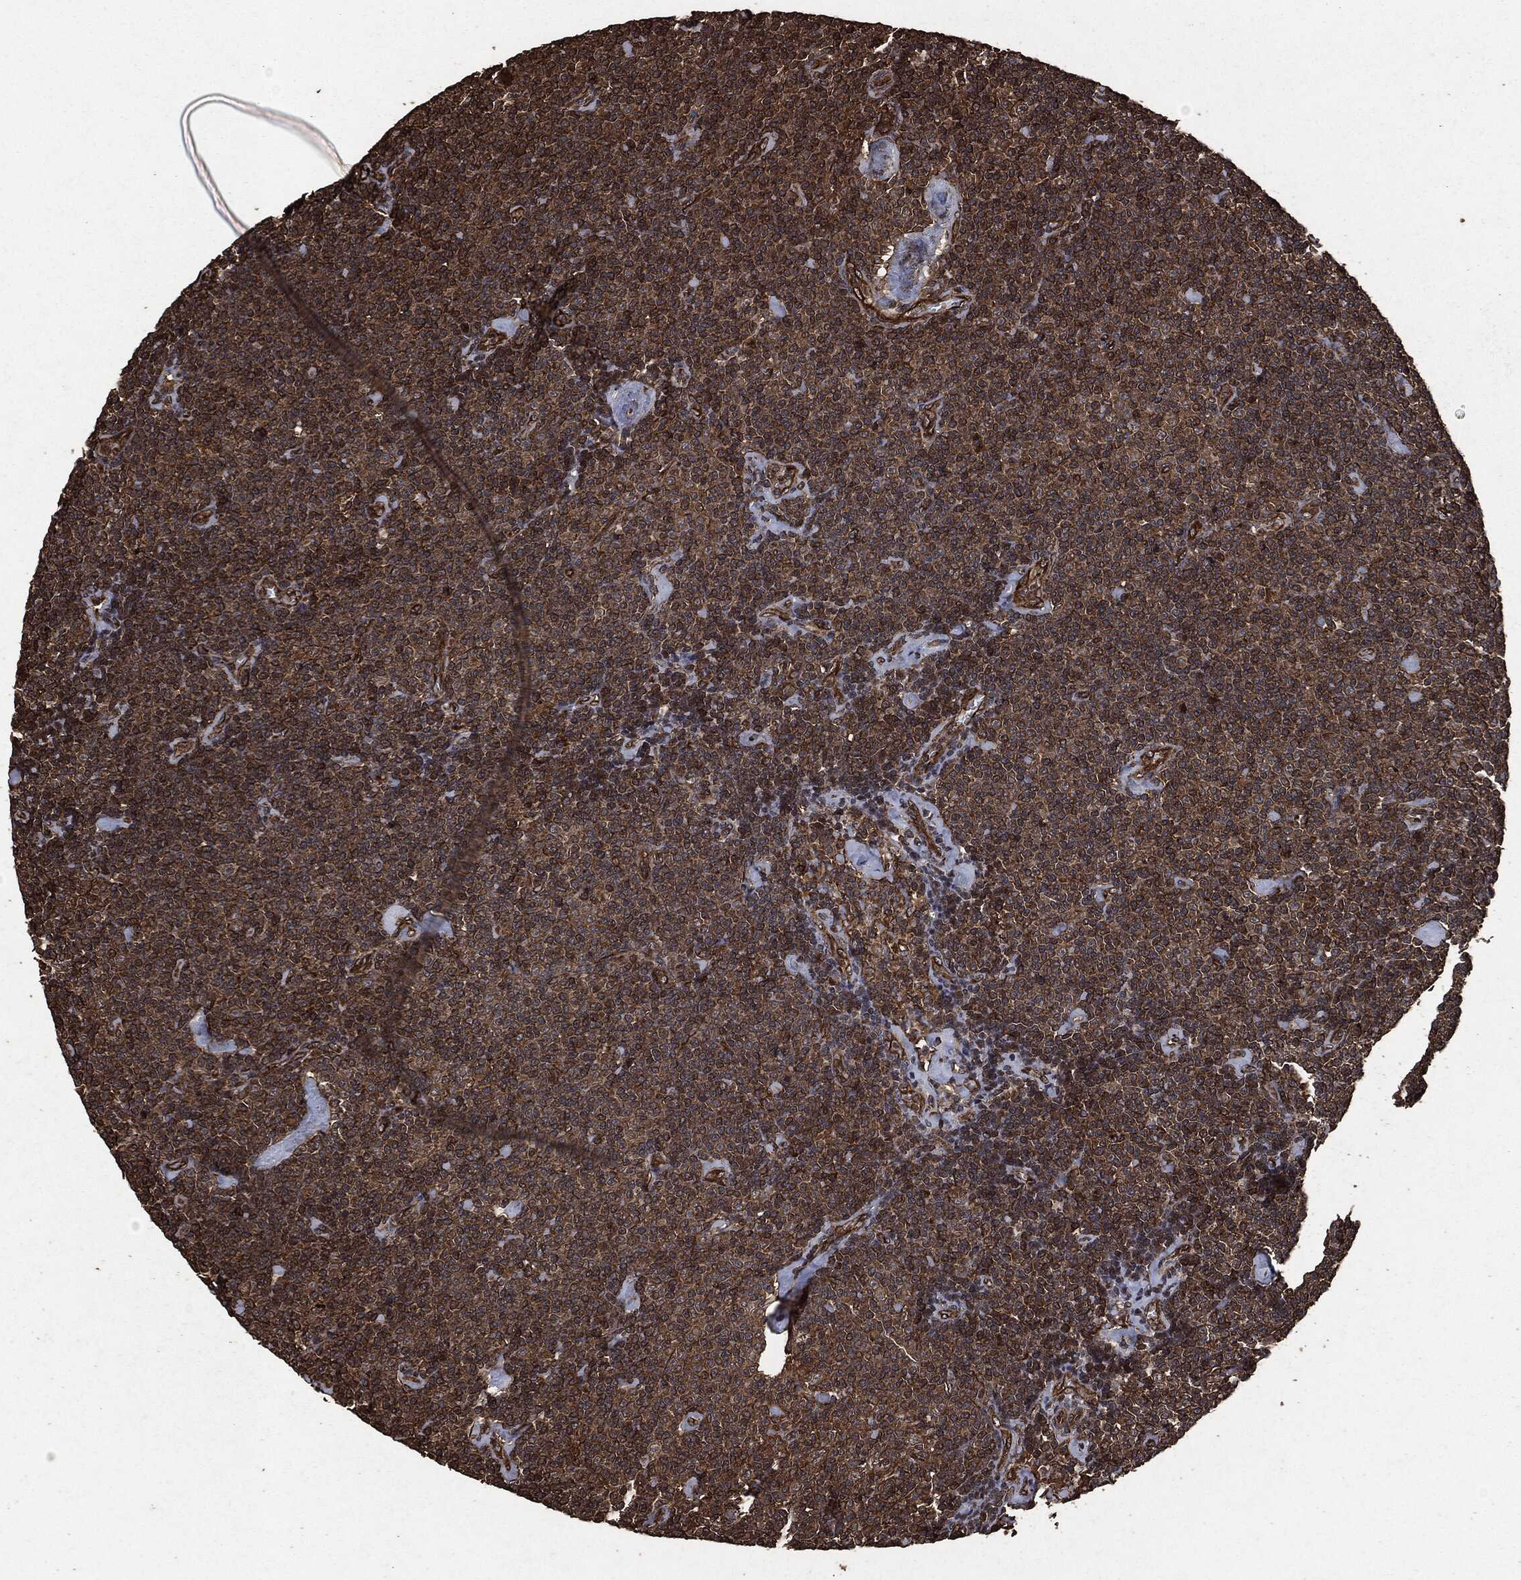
{"staining": {"intensity": "strong", "quantity": "25%-75%", "location": "cytoplasmic/membranous"}, "tissue": "lymphoma", "cell_type": "Tumor cells", "image_type": "cancer", "snomed": [{"axis": "morphology", "description": "Malignant lymphoma, non-Hodgkin's type, Low grade"}, {"axis": "topography", "description": "Lymph node"}], "caption": "Human malignant lymphoma, non-Hodgkin's type (low-grade) stained with a brown dye exhibits strong cytoplasmic/membranous positive expression in approximately 25%-75% of tumor cells.", "gene": "HRAS", "patient": {"sex": "male", "age": 81}}